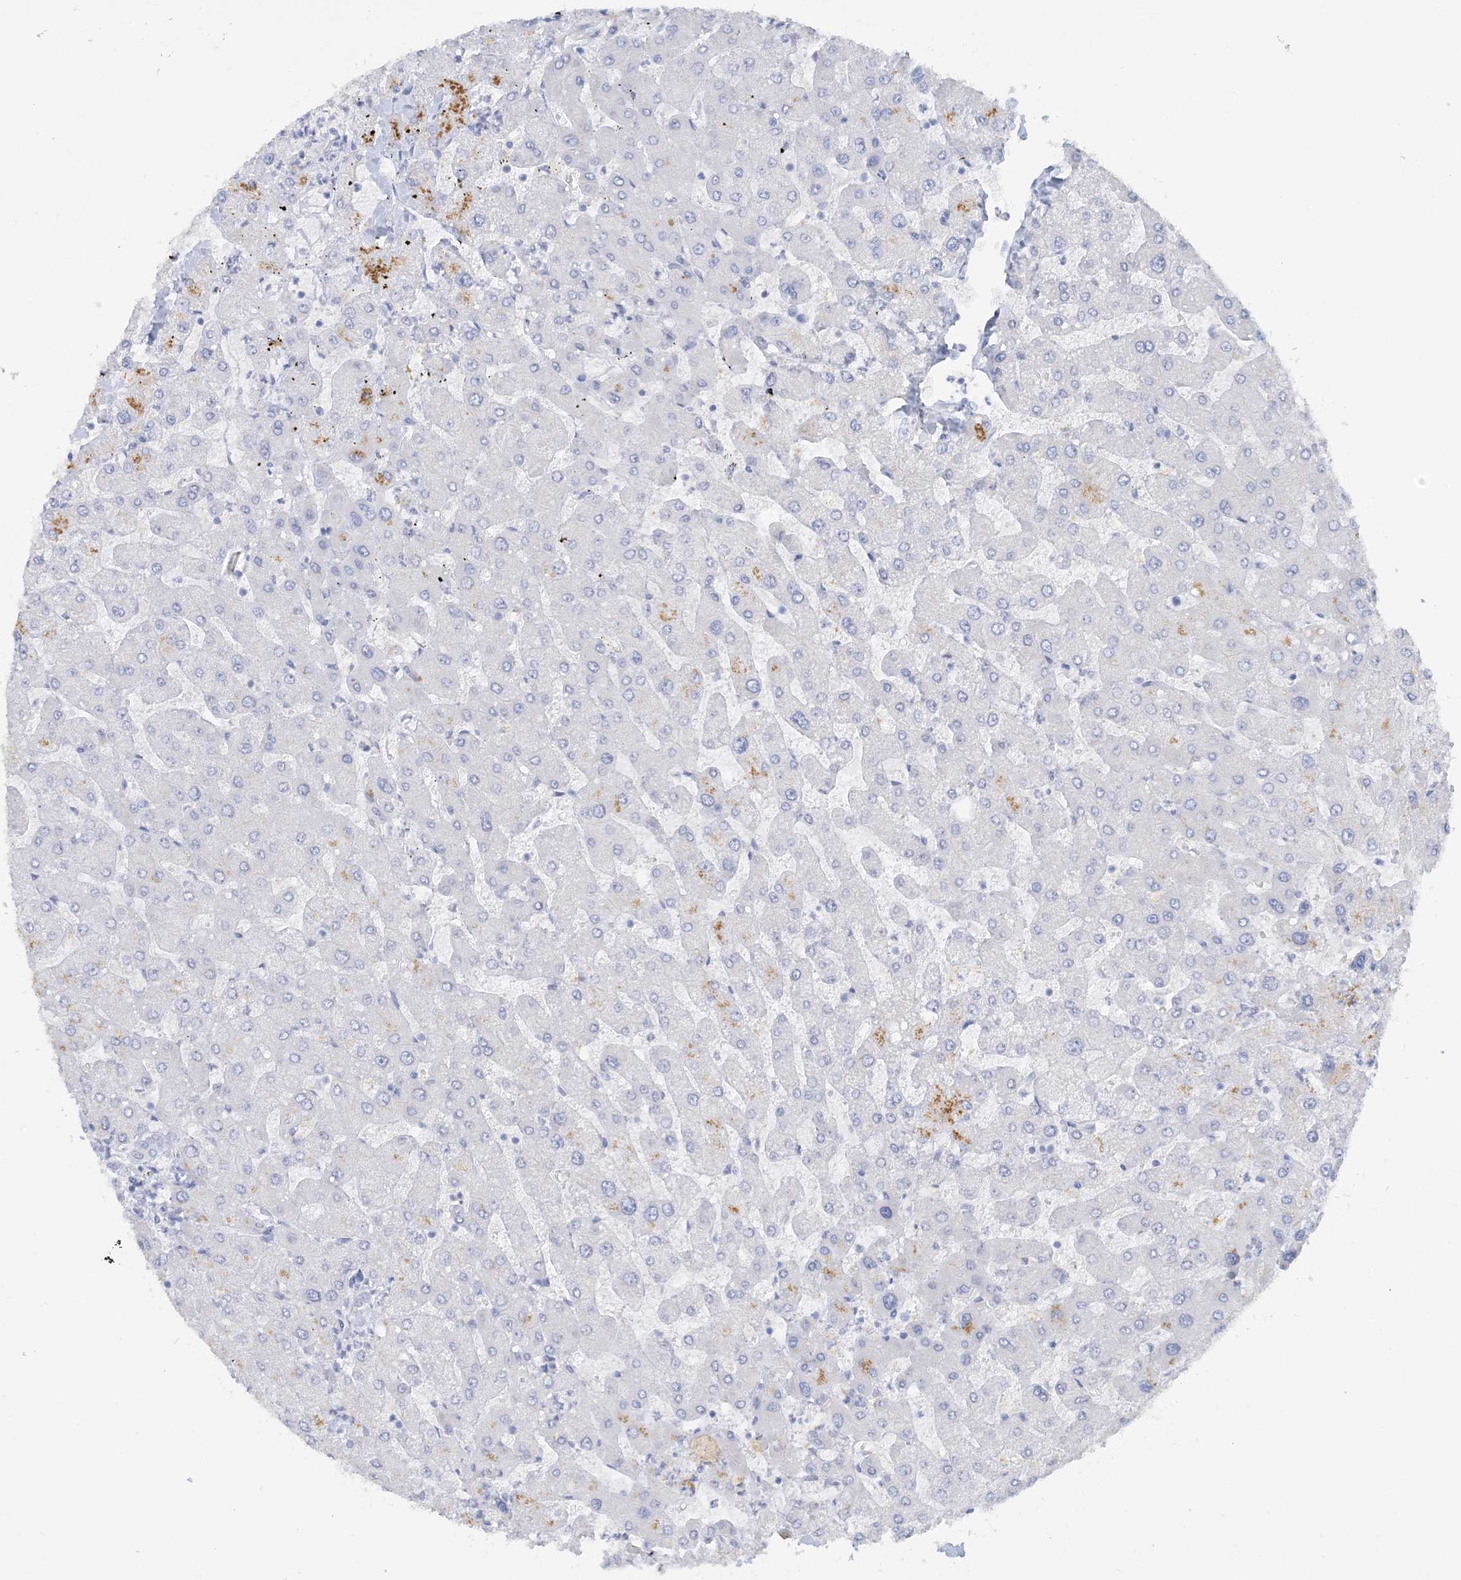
{"staining": {"intensity": "negative", "quantity": "none", "location": "none"}, "tissue": "liver", "cell_type": "Cholangiocytes", "image_type": "normal", "snomed": [{"axis": "morphology", "description": "Normal tissue, NOS"}, {"axis": "topography", "description": "Liver"}], "caption": "Liver stained for a protein using IHC shows no staining cholangiocytes.", "gene": "ENSG00000288637", "patient": {"sex": "male", "age": 55}}